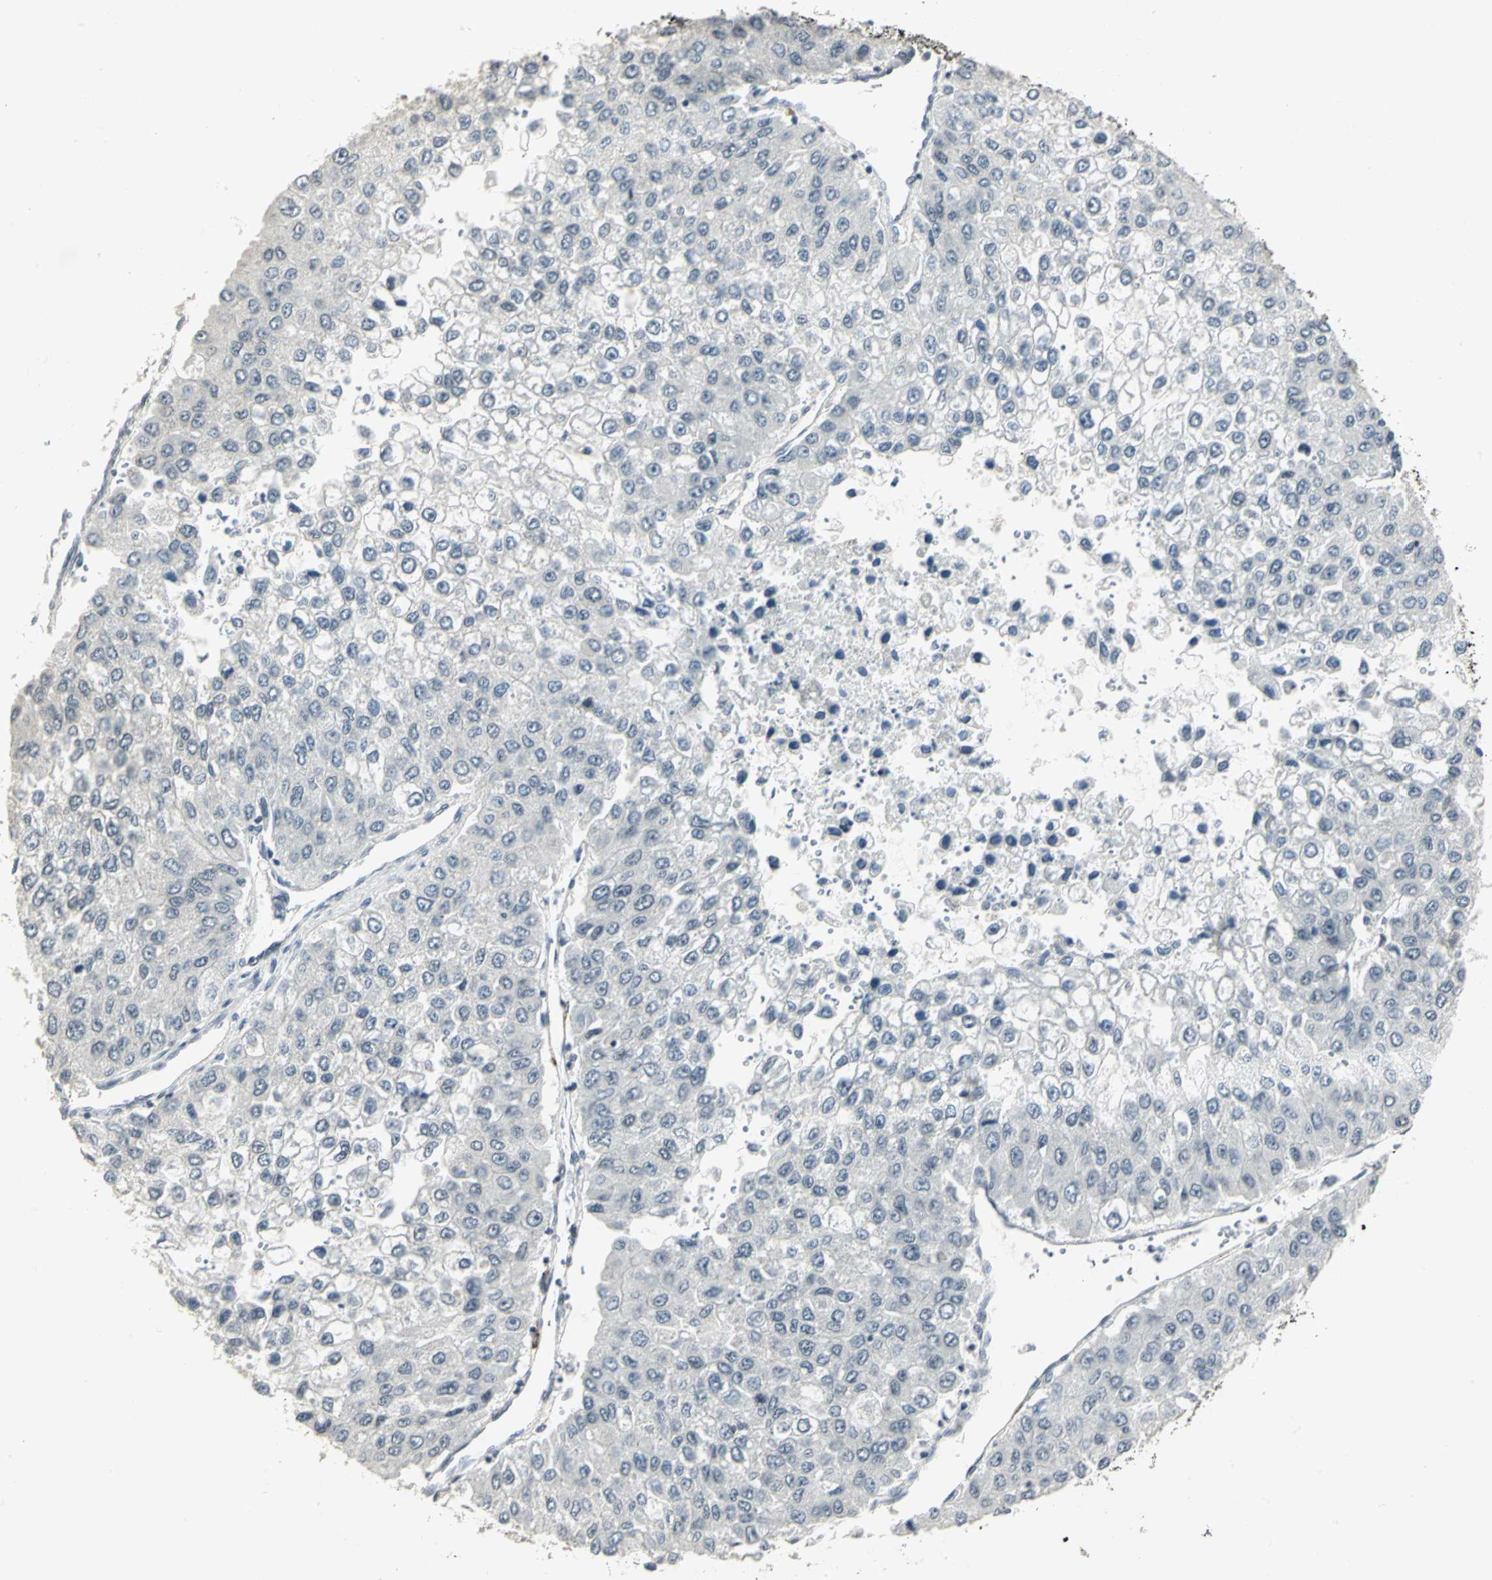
{"staining": {"intensity": "negative", "quantity": "none", "location": "none"}, "tissue": "liver cancer", "cell_type": "Tumor cells", "image_type": "cancer", "snomed": [{"axis": "morphology", "description": "Carcinoma, Hepatocellular, NOS"}, {"axis": "topography", "description": "Liver"}], "caption": "DAB immunohistochemical staining of liver cancer (hepatocellular carcinoma) reveals no significant positivity in tumor cells.", "gene": "CBX3", "patient": {"sex": "female", "age": 66}}